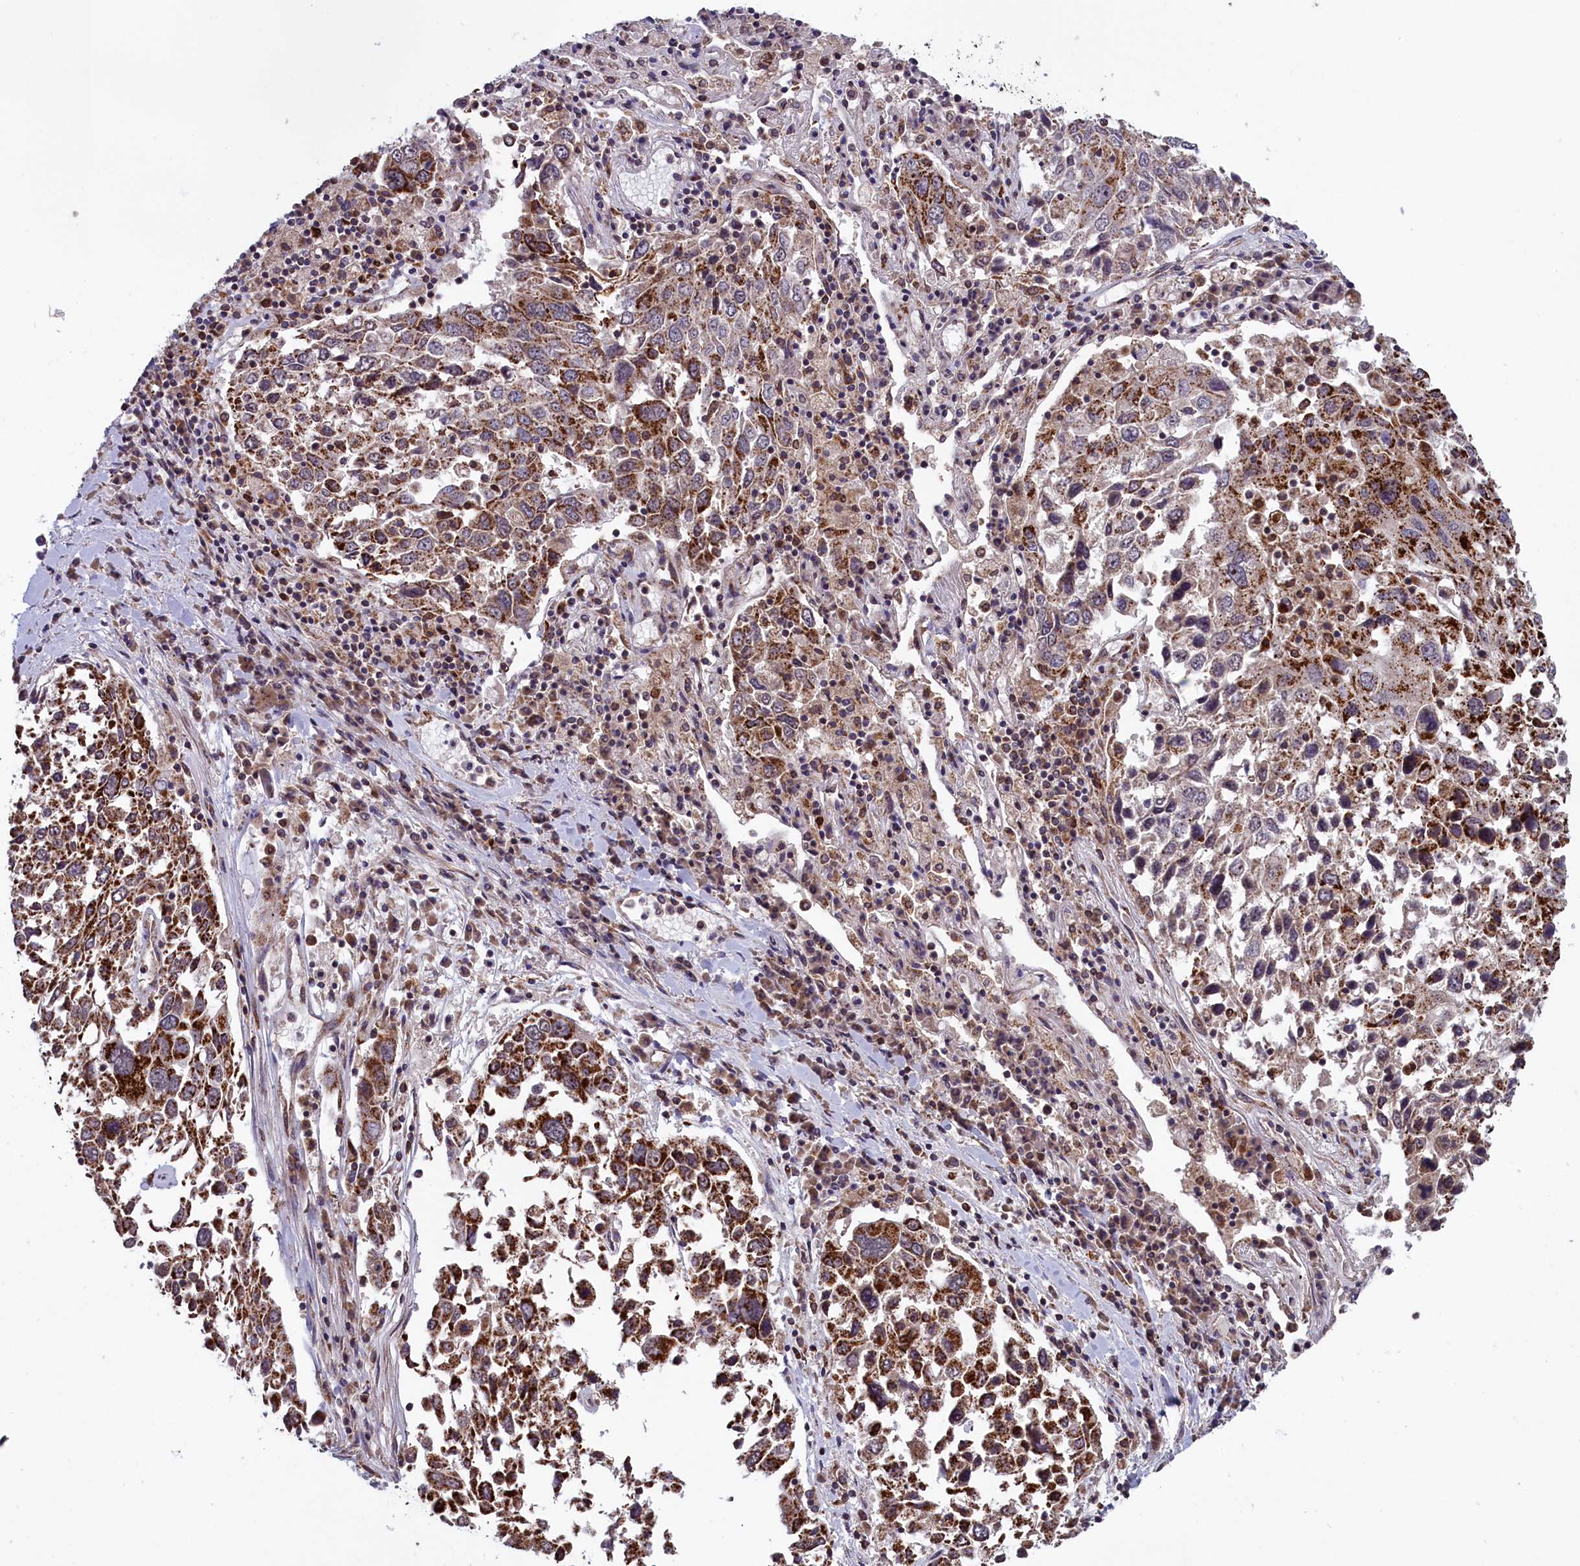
{"staining": {"intensity": "moderate", "quantity": ">75%", "location": "cytoplasmic/membranous"}, "tissue": "lung cancer", "cell_type": "Tumor cells", "image_type": "cancer", "snomed": [{"axis": "morphology", "description": "Squamous cell carcinoma, NOS"}, {"axis": "topography", "description": "Lung"}], "caption": "An image of squamous cell carcinoma (lung) stained for a protein exhibits moderate cytoplasmic/membranous brown staining in tumor cells.", "gene": "TIMM44", "patient": {"sex": "male", "age": 65}}